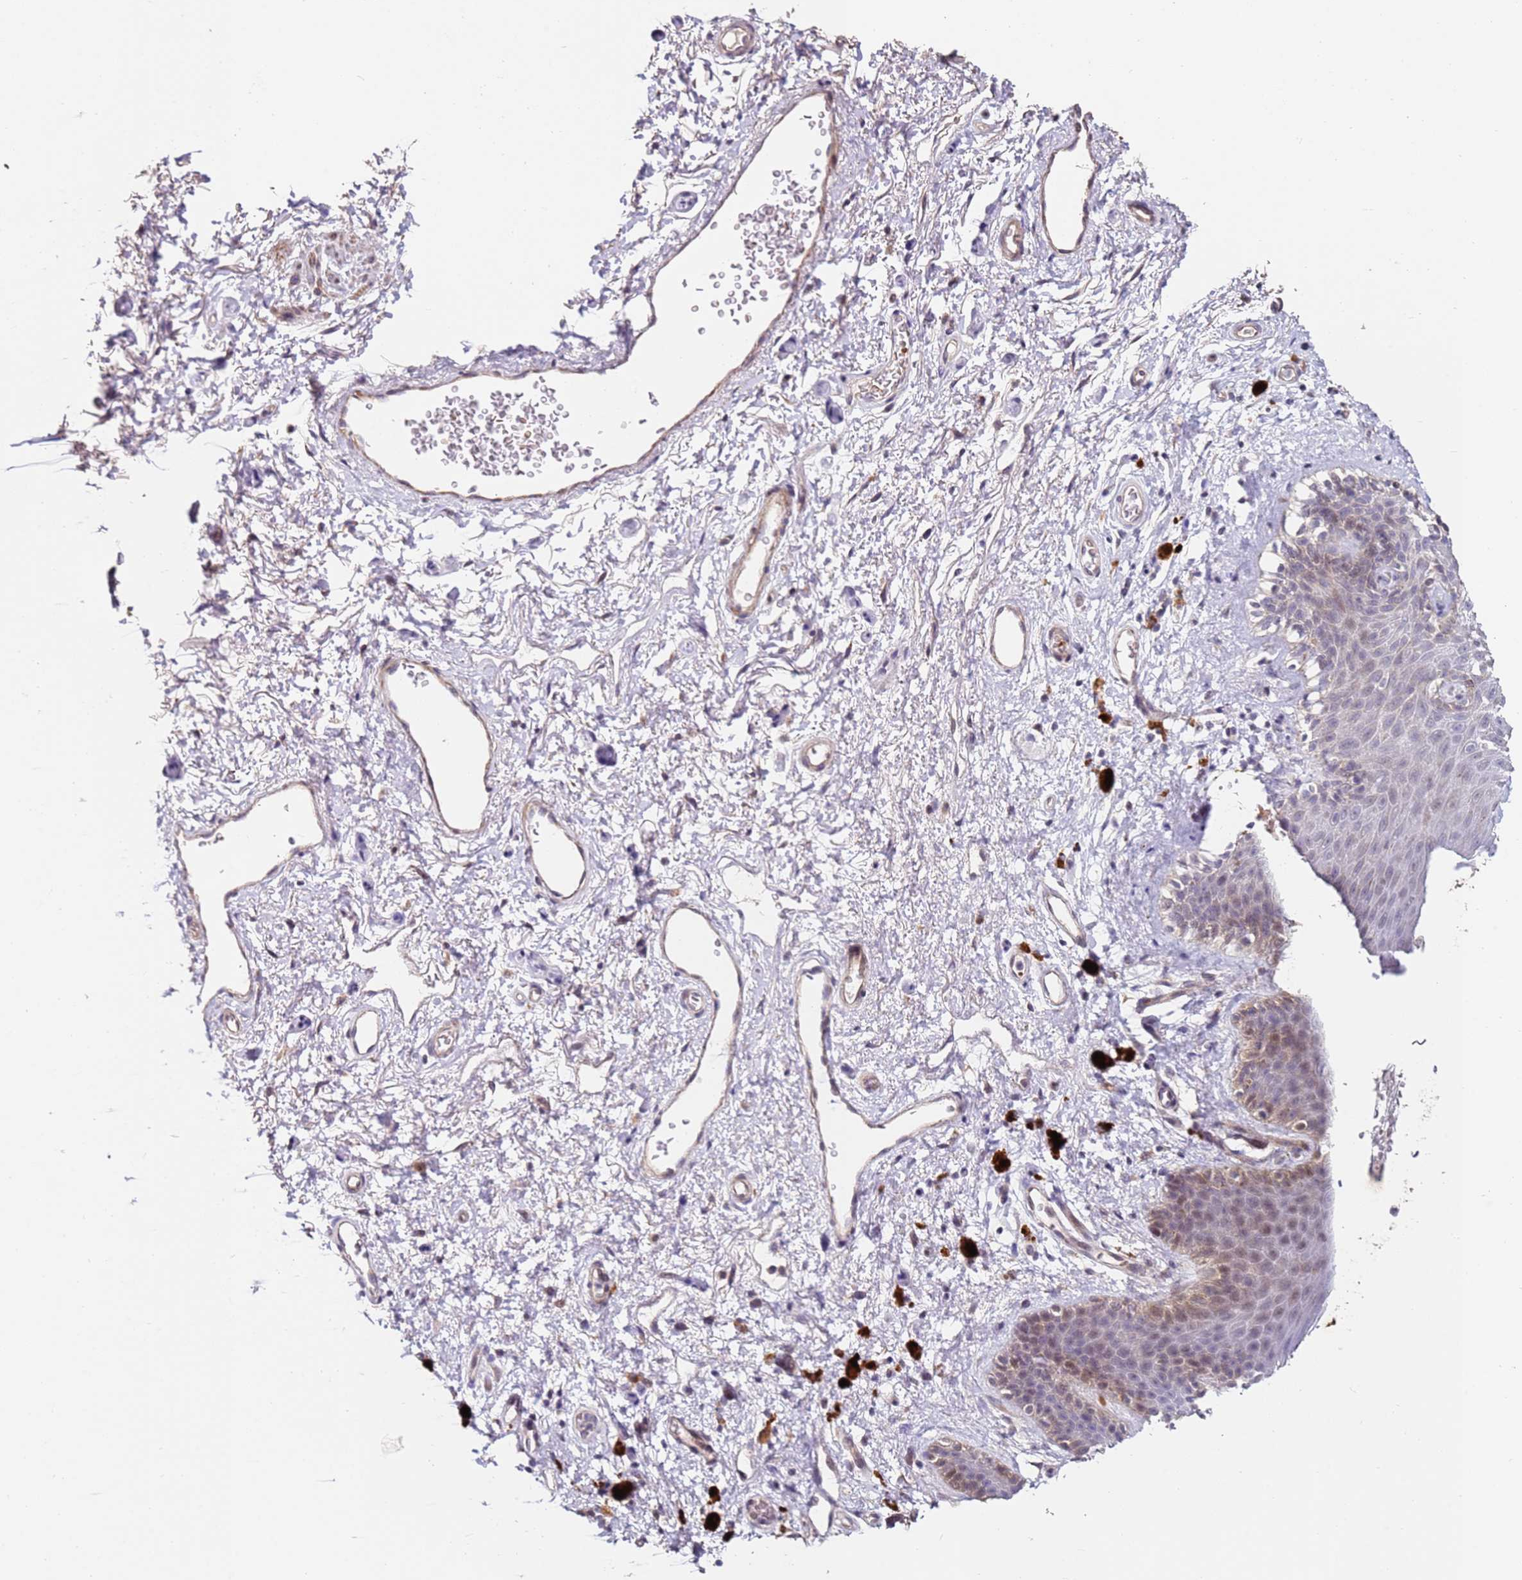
{"staining": {"intensity": "moderate", "quantity": "<25%", "location": "nuclear"}, "tissue": "skin", "cell_type": "Epidermal cells", "image_type": "normal", "snomed": [{"axis": "morphology", "description": "Normal tissue, NOS"}, {"axis": "topography", "description": "Anal"}], "caption": "A brown stain shows moderate nuclear expression of a protein in epidermal cells of benign skin. The staining was performed using DAB (3,3'-diaminobenzidine), with brown indicating positive protein expression. Nuclei are stained blue with hematoxylin.", "gene": "RARS2", "patient": {"sex": "female", "age": 46}}